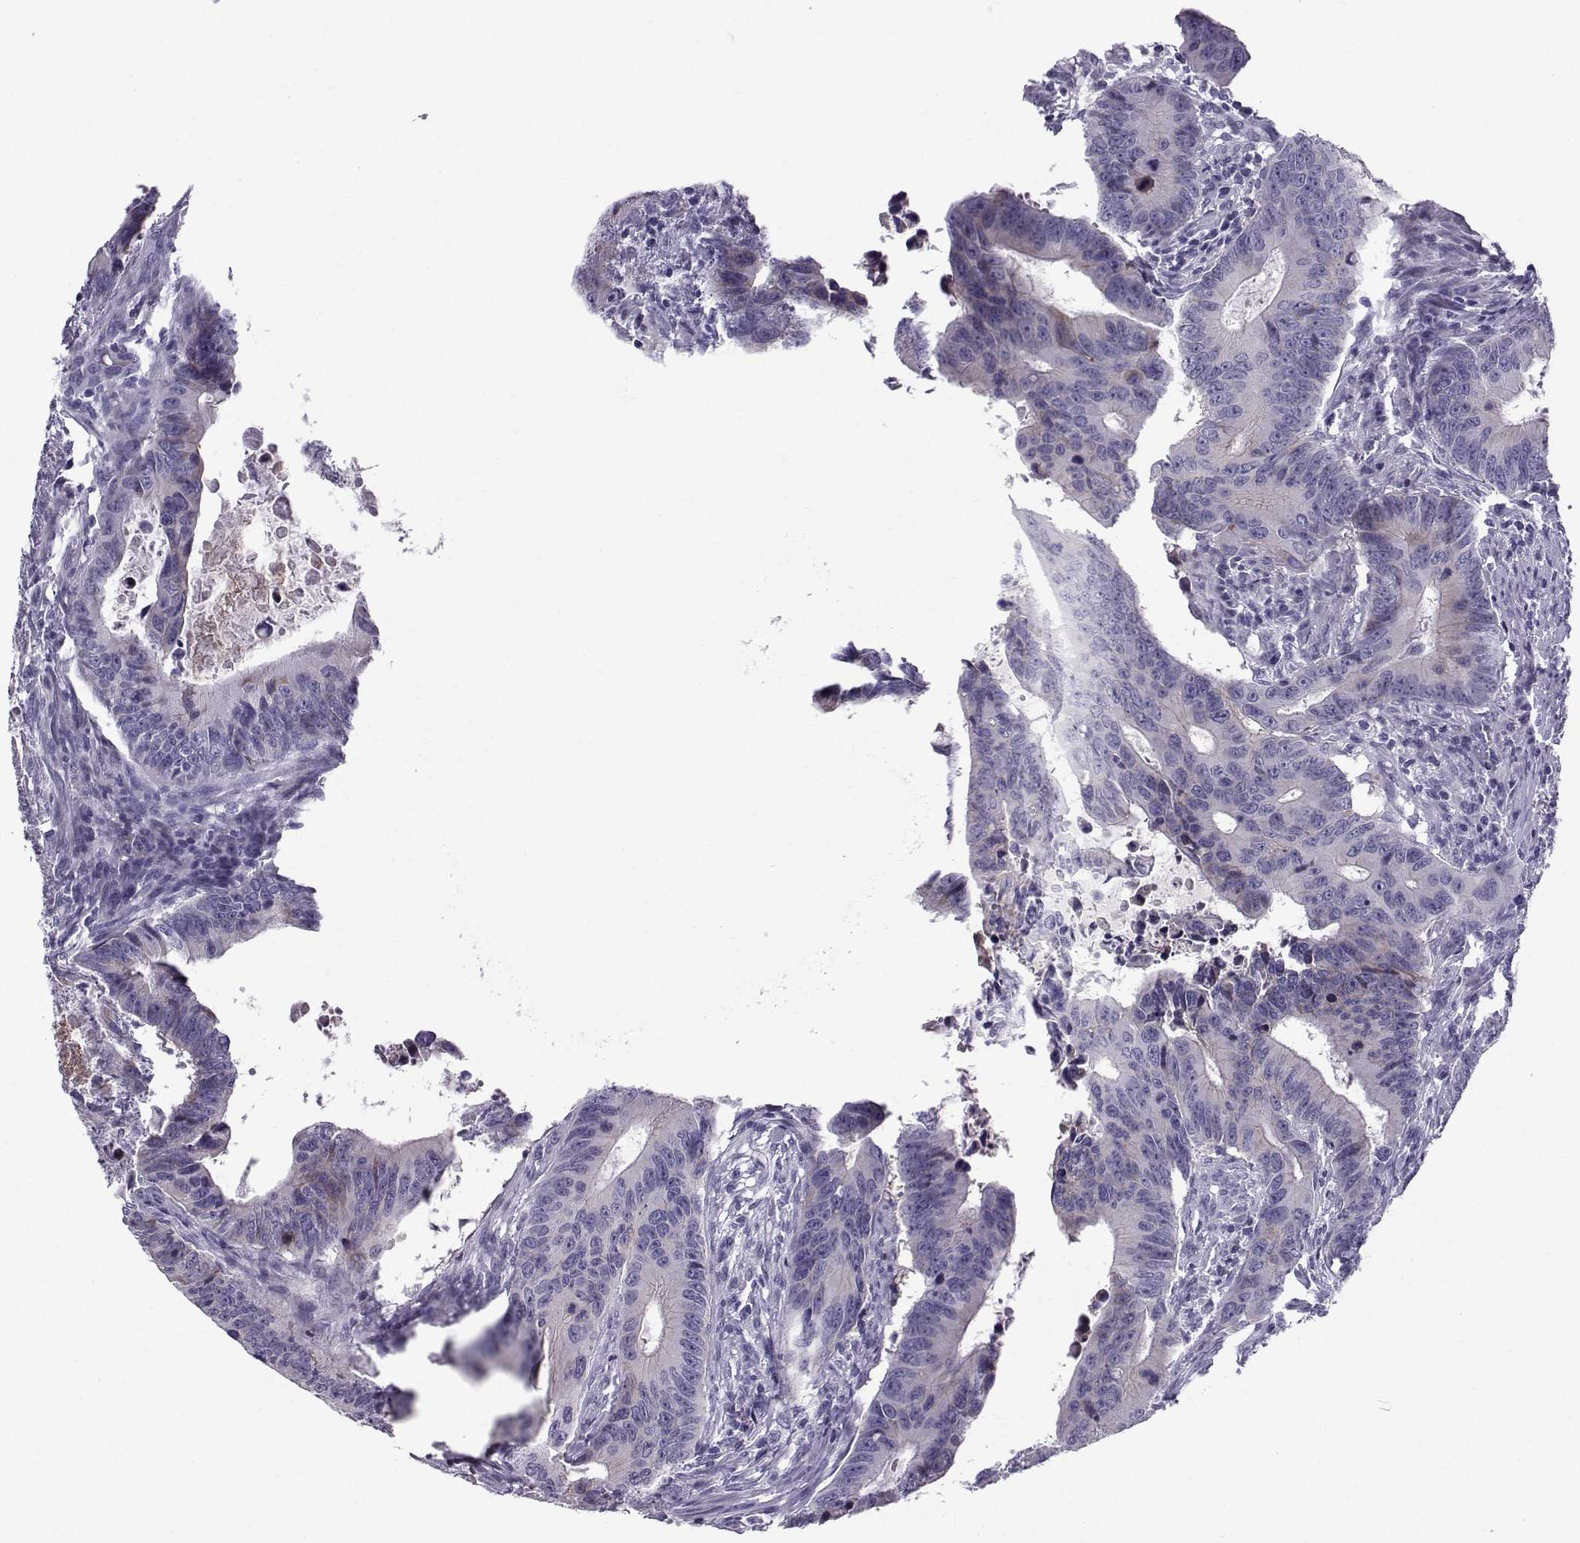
{"staining": {"intensity": "negative", "quantity": "none", "location": "none"}, "tissue": "colorectal cancer", "cell_type": "Tumor cells", "image_type": "cancer", "snomed": [{"axis": "morphology", "description": "Adenocarcinoma, NOS"}, {"axis": "topography", "description": "Colon"}], "caption": "There is no significant expression in tumor cells of colorectal adenocarcinoma.", "gene": "DMRT3", "patient": {"sex": "female", "age": 87}}